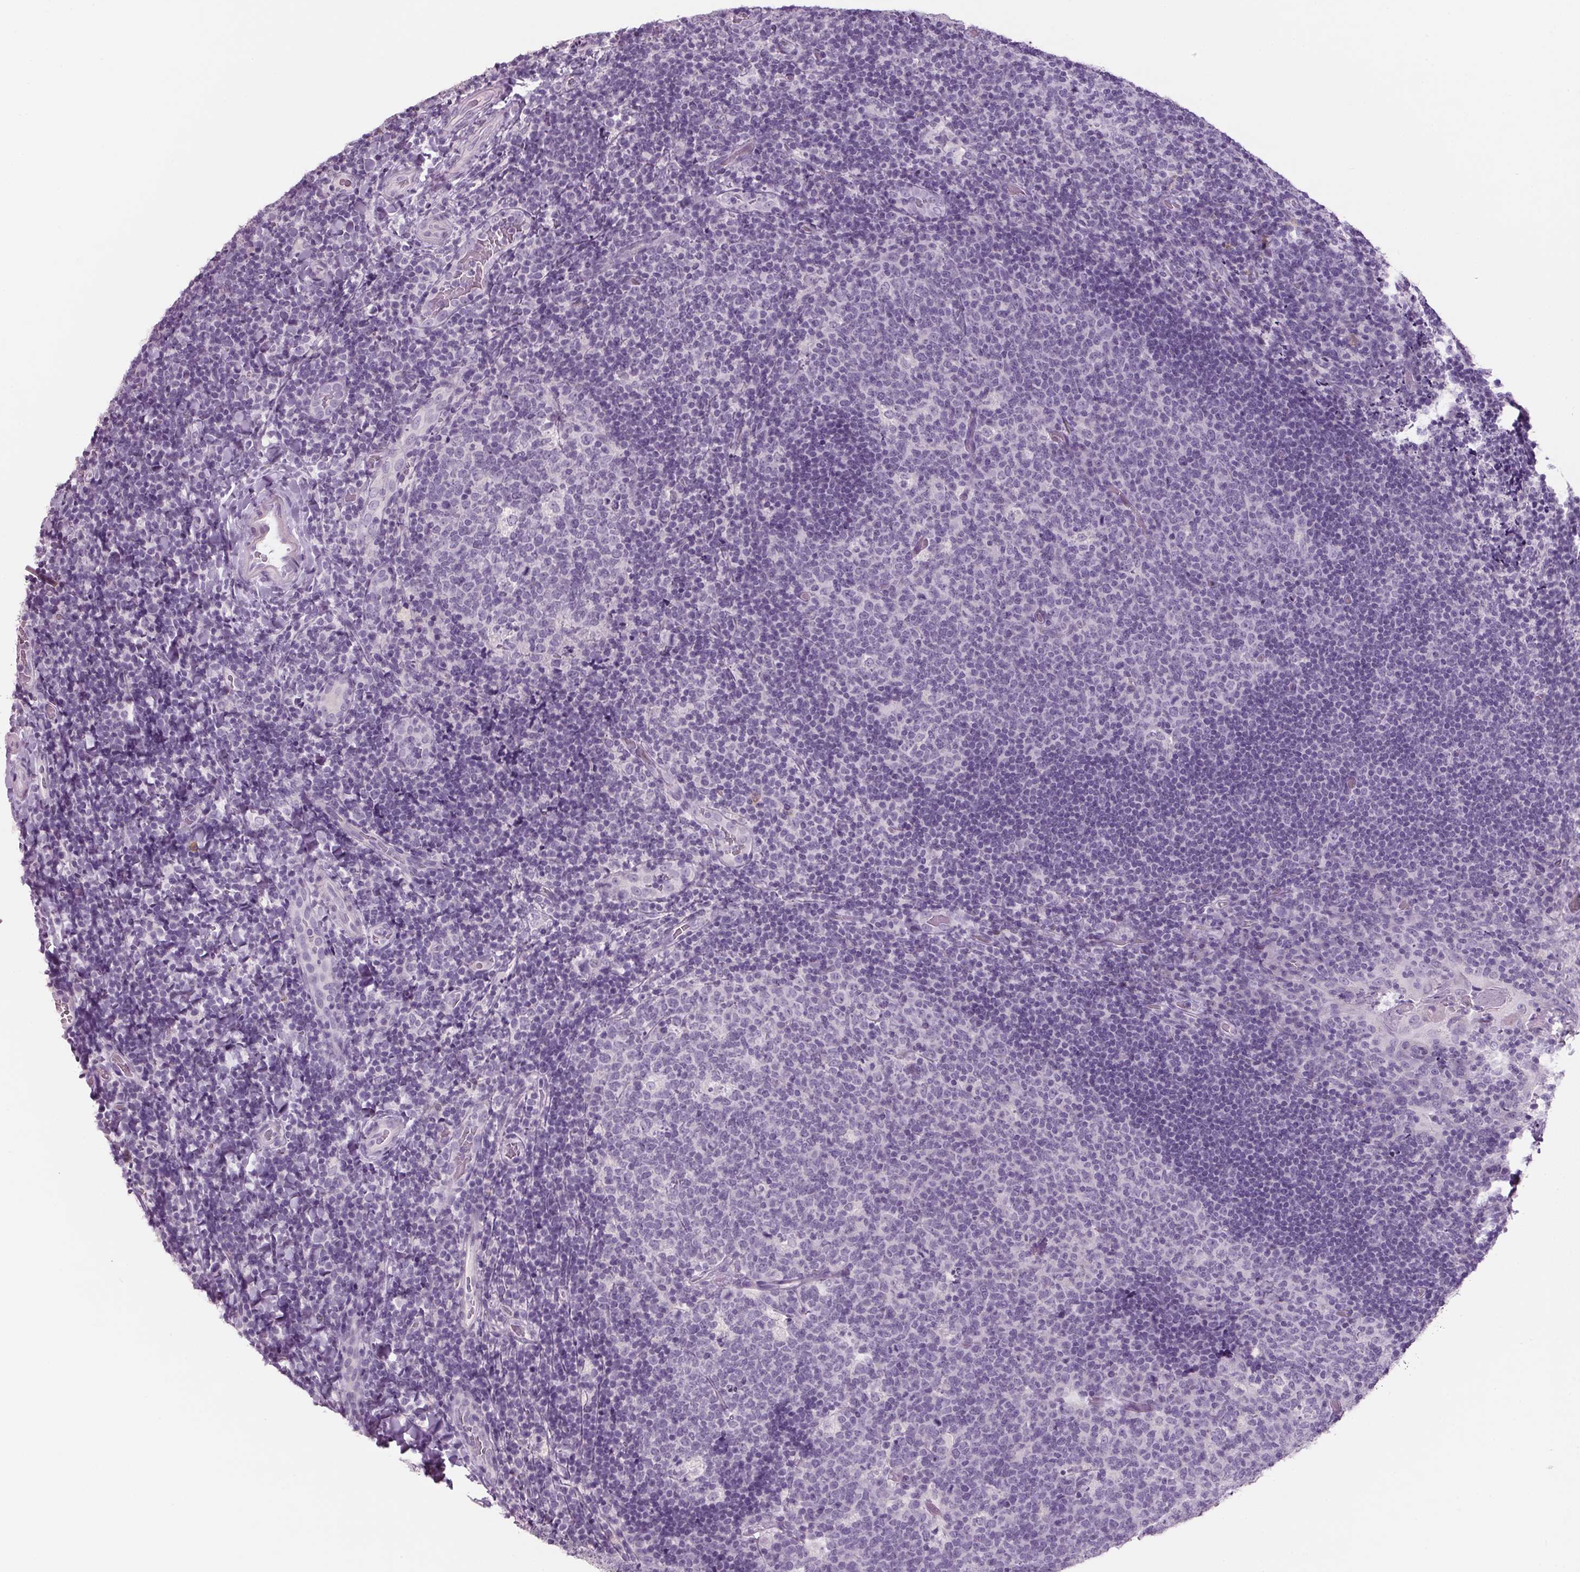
{"staining": {"intensity": "negative", "quantity": "none", "location": "none"}, "tissue": "tonsil", "cell_type": "Germinal center cells", "image_type": "normal", "snomed": [{"axis": "morphology", "description": "Normal tissue, NOS"}, {"axis": "topography", "description": "Tonsil"}], "caption": "Germinal center cells show no significant positivity in unremarkable tonsil. (DAB immunohistochemistry visualized using brightfield microscopy, high magnification).", "gene": "PPP1R1A", "patient": {"sex": "male", "age": 17}}